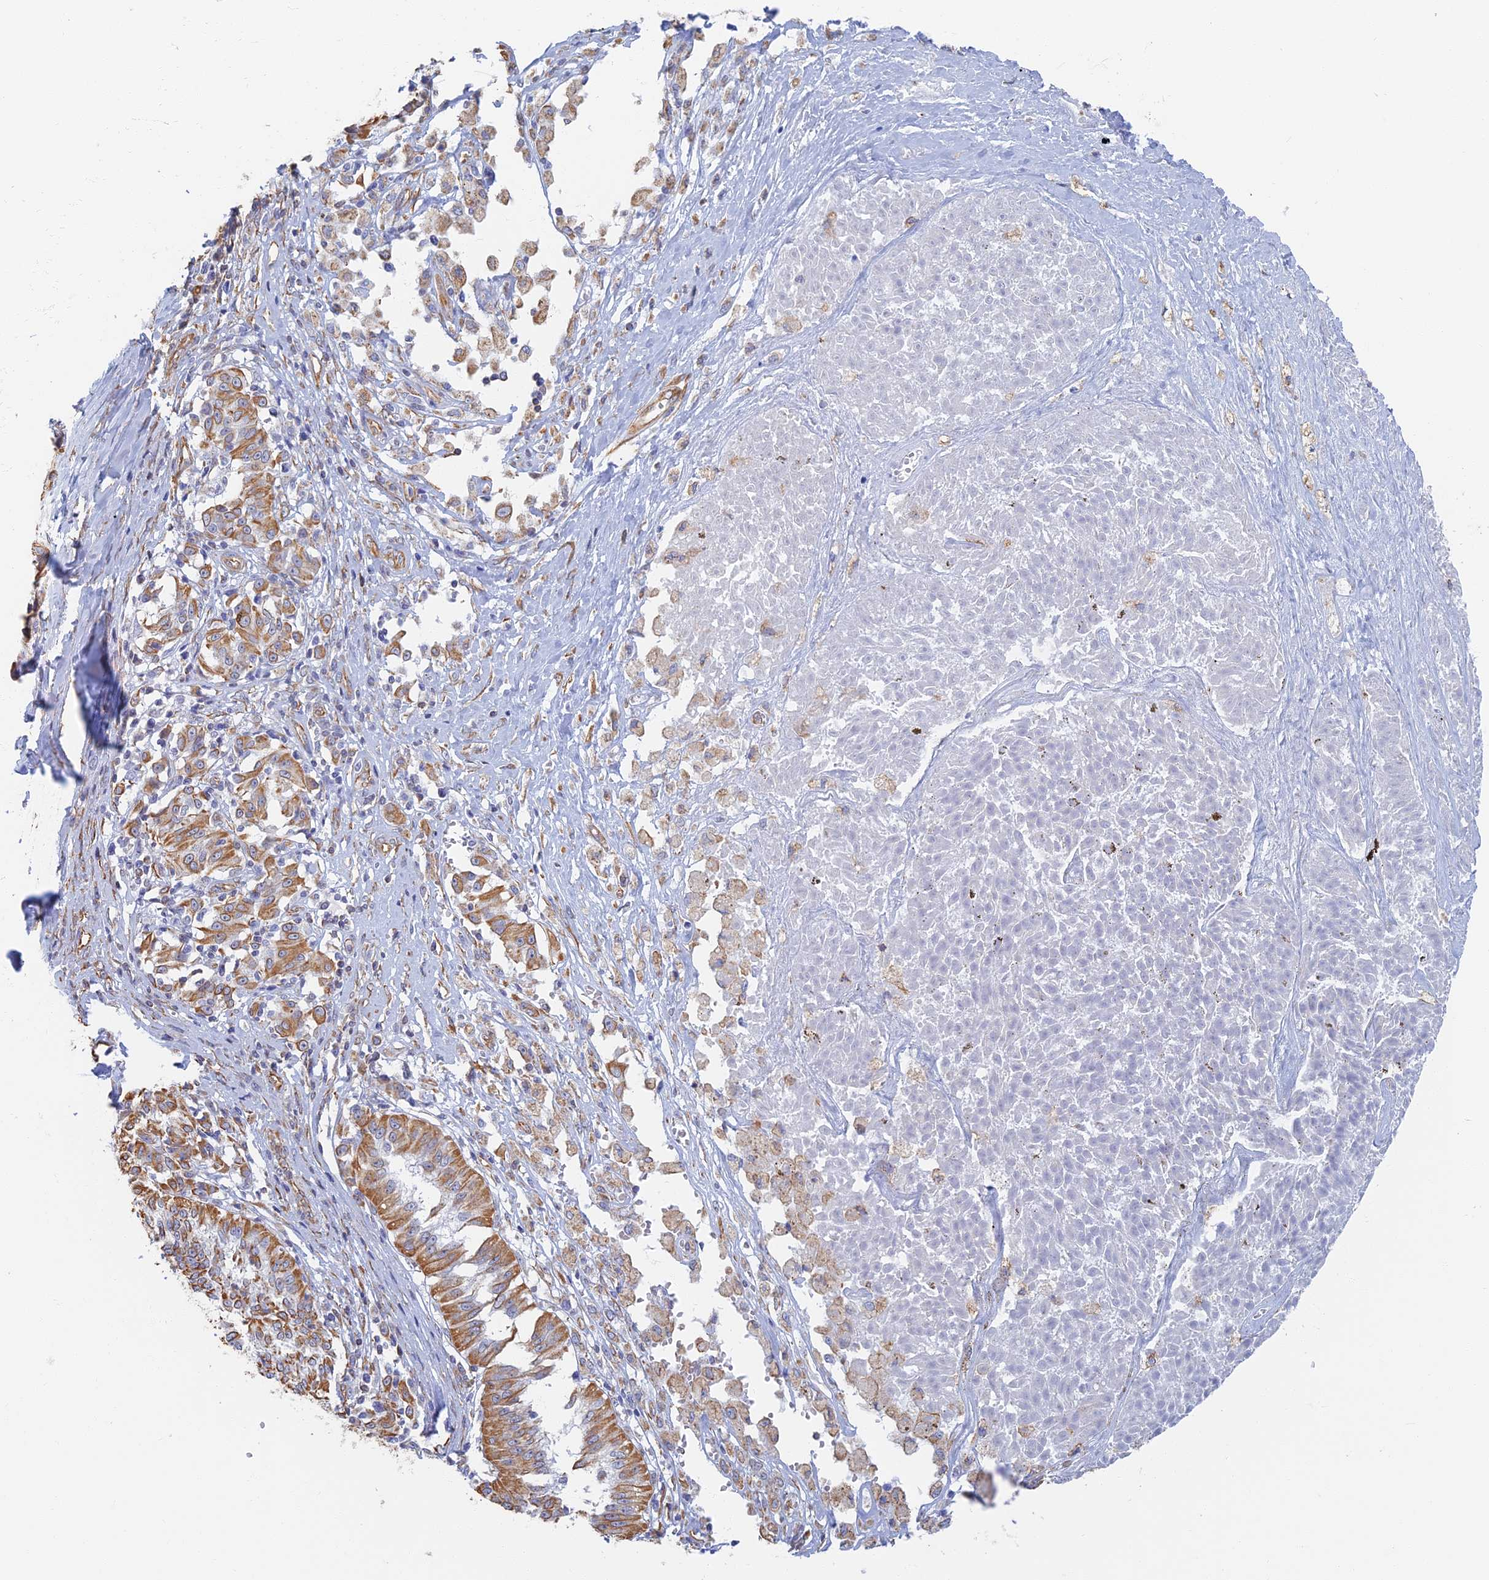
{"staining": {"intensity": "moderate", "quantity": ">75%", "location": "cytoplasmic/membranous"}, "tissue": "melanoma", "cell_type": "Tumor cells", "image_type": "cancer", "snomed": [{"axis": "morphology", "description": "Malignant melanoma, NOS"}, {"axis": "topography", "description": "Skin"}], "caption": "Human malignant melanoma stained for a protein (brown) displays moderate cytoplasmic/membranous positive positivity in about >75% of tumor cells.", "gene": "RMC1", "patient": {"sex": "female", "age": 72}}